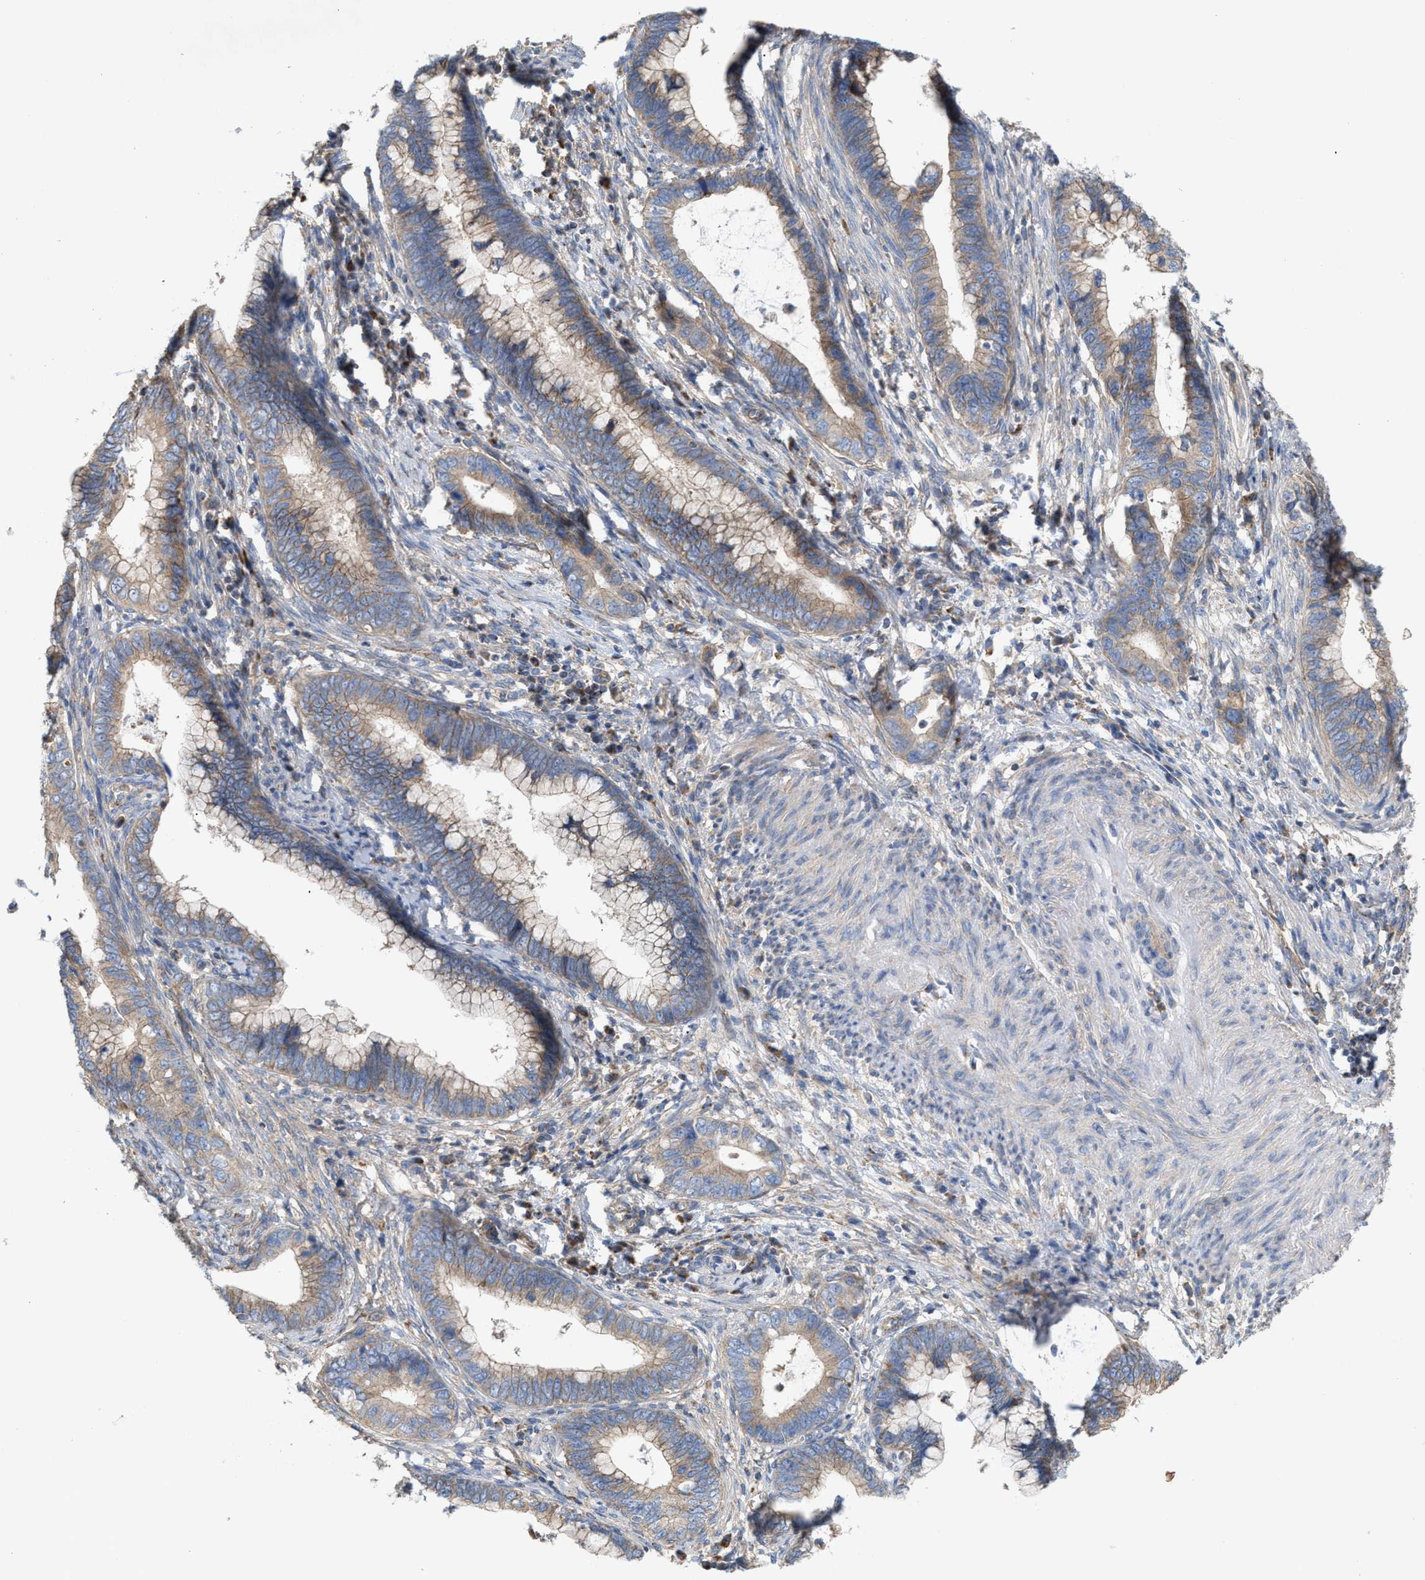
{"staining": {"intensity": "weak", "quantity": ">75%", "location": "cytoplasmic/membranous"}, "tissue": "cervical cancer", "cell_type": "Tumor cells", "image_type": "cancer", "snomed": [{"axis": "morphology", "description": "Adenocarcinoma, NOS"}, {"axis": "topography", "description": "Cervix"}], "caption": "Protein staining displays weak cytoplasmic/membranous expression in about >75% of tumor cells in adenocarcinoma (cervical).", "gene": "OXSM", "patient": {"sex": "female", "age": 44}}